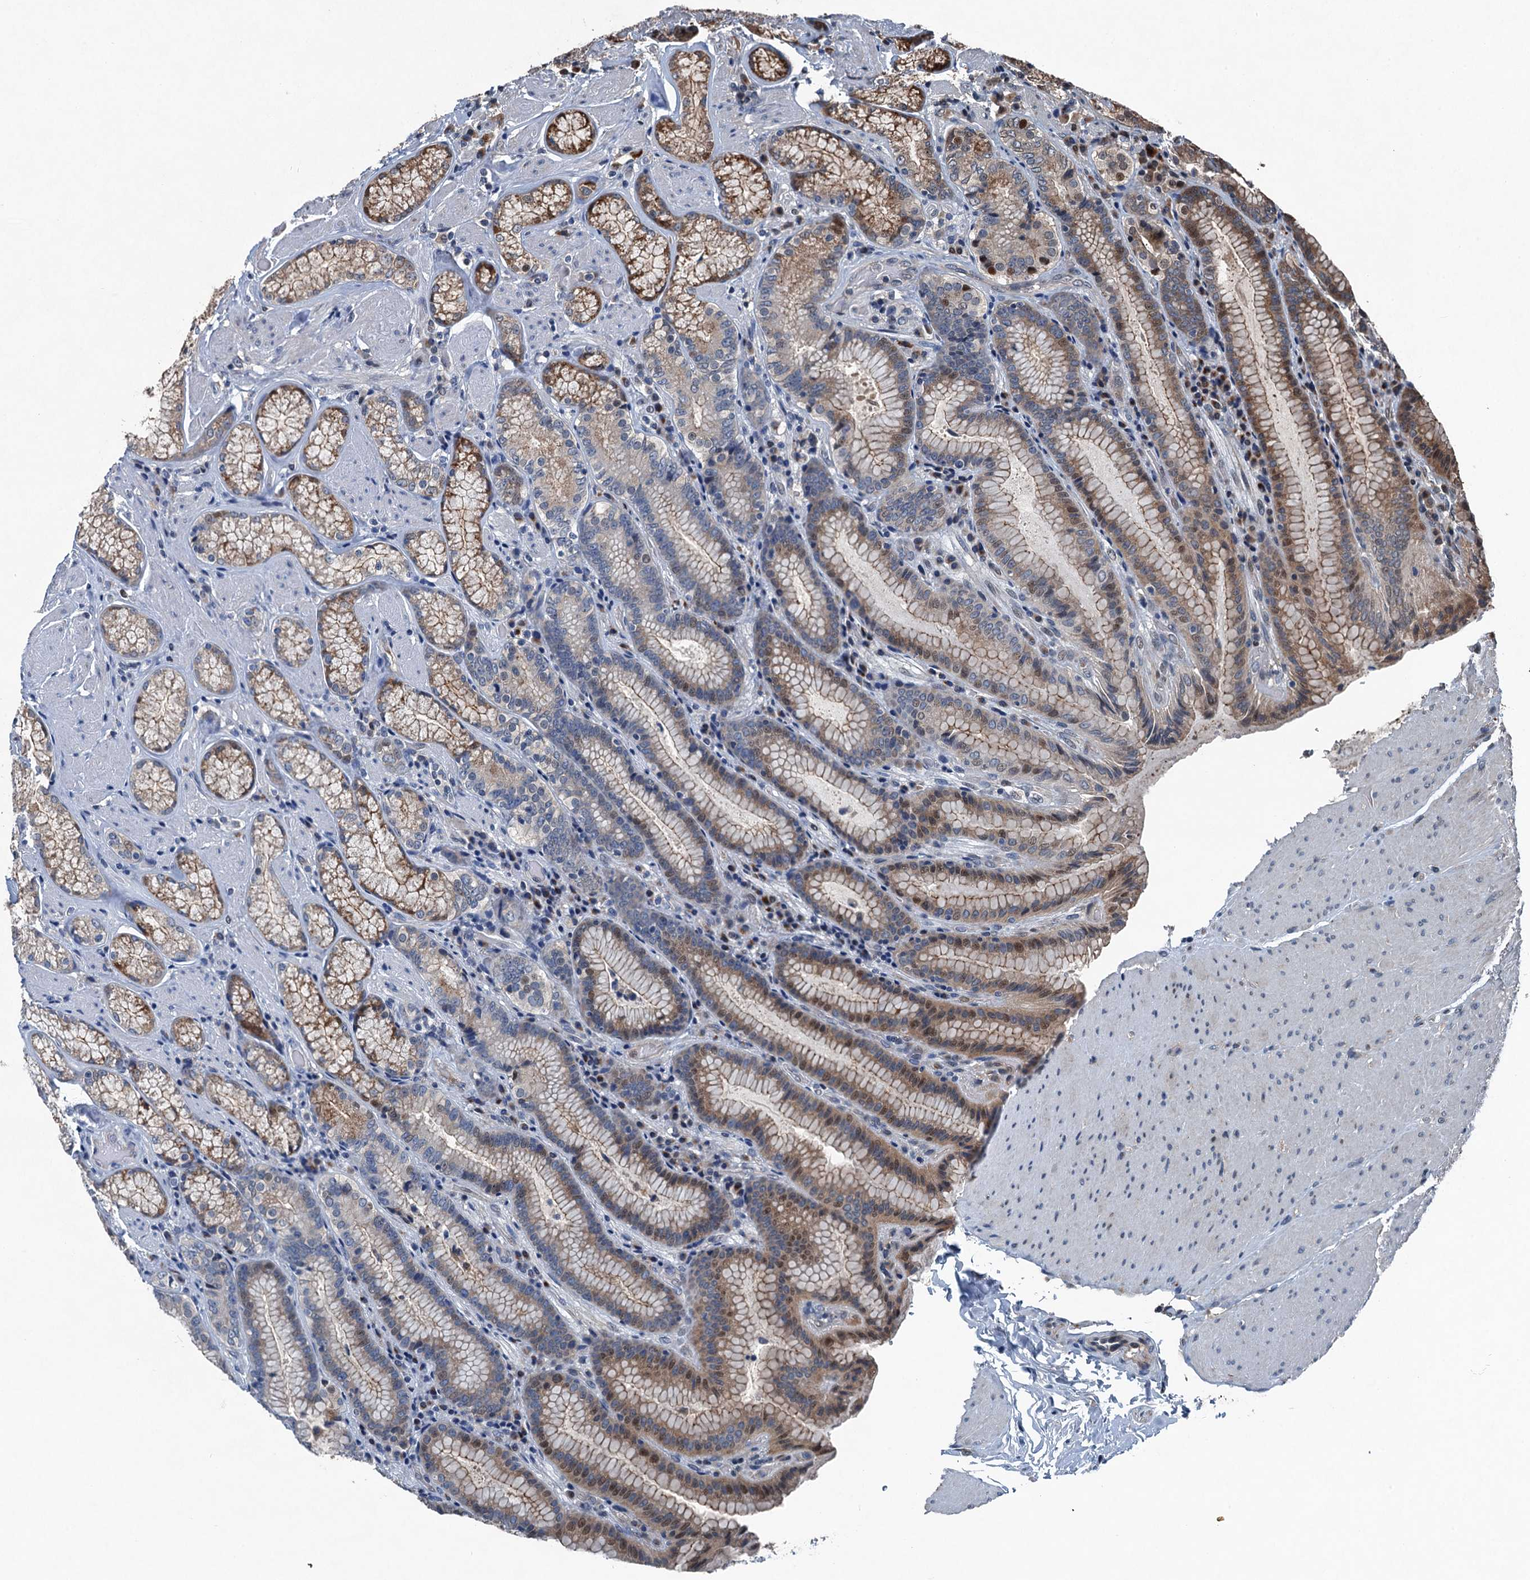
{"staining": {"intensity": "moderate", "quantity": "25%-75%", "location": "cytoplasmic/membranous,nuclear"}, "tissue": "stomach", "cell_type": "Glandular cells", "image_type": "normal", "snomed": [{"axis": "morphology", "description": "Normal tissue, NOS"}, {"axis": "topography", "description": "Stomach, upper"}, {"axis": "topography", "description": "Stomach, lower"}], "caption": "Protein expression analysis of unremarkable stomach shows moderate cytoplasmic/membranous,nuclear staining in approximately 25%-75% of glandular cells. (Brightfield microscopy of DAB IHC at high magnification).", "gene": "NAA60", "patient": {"sex": "female", "age": 76}}